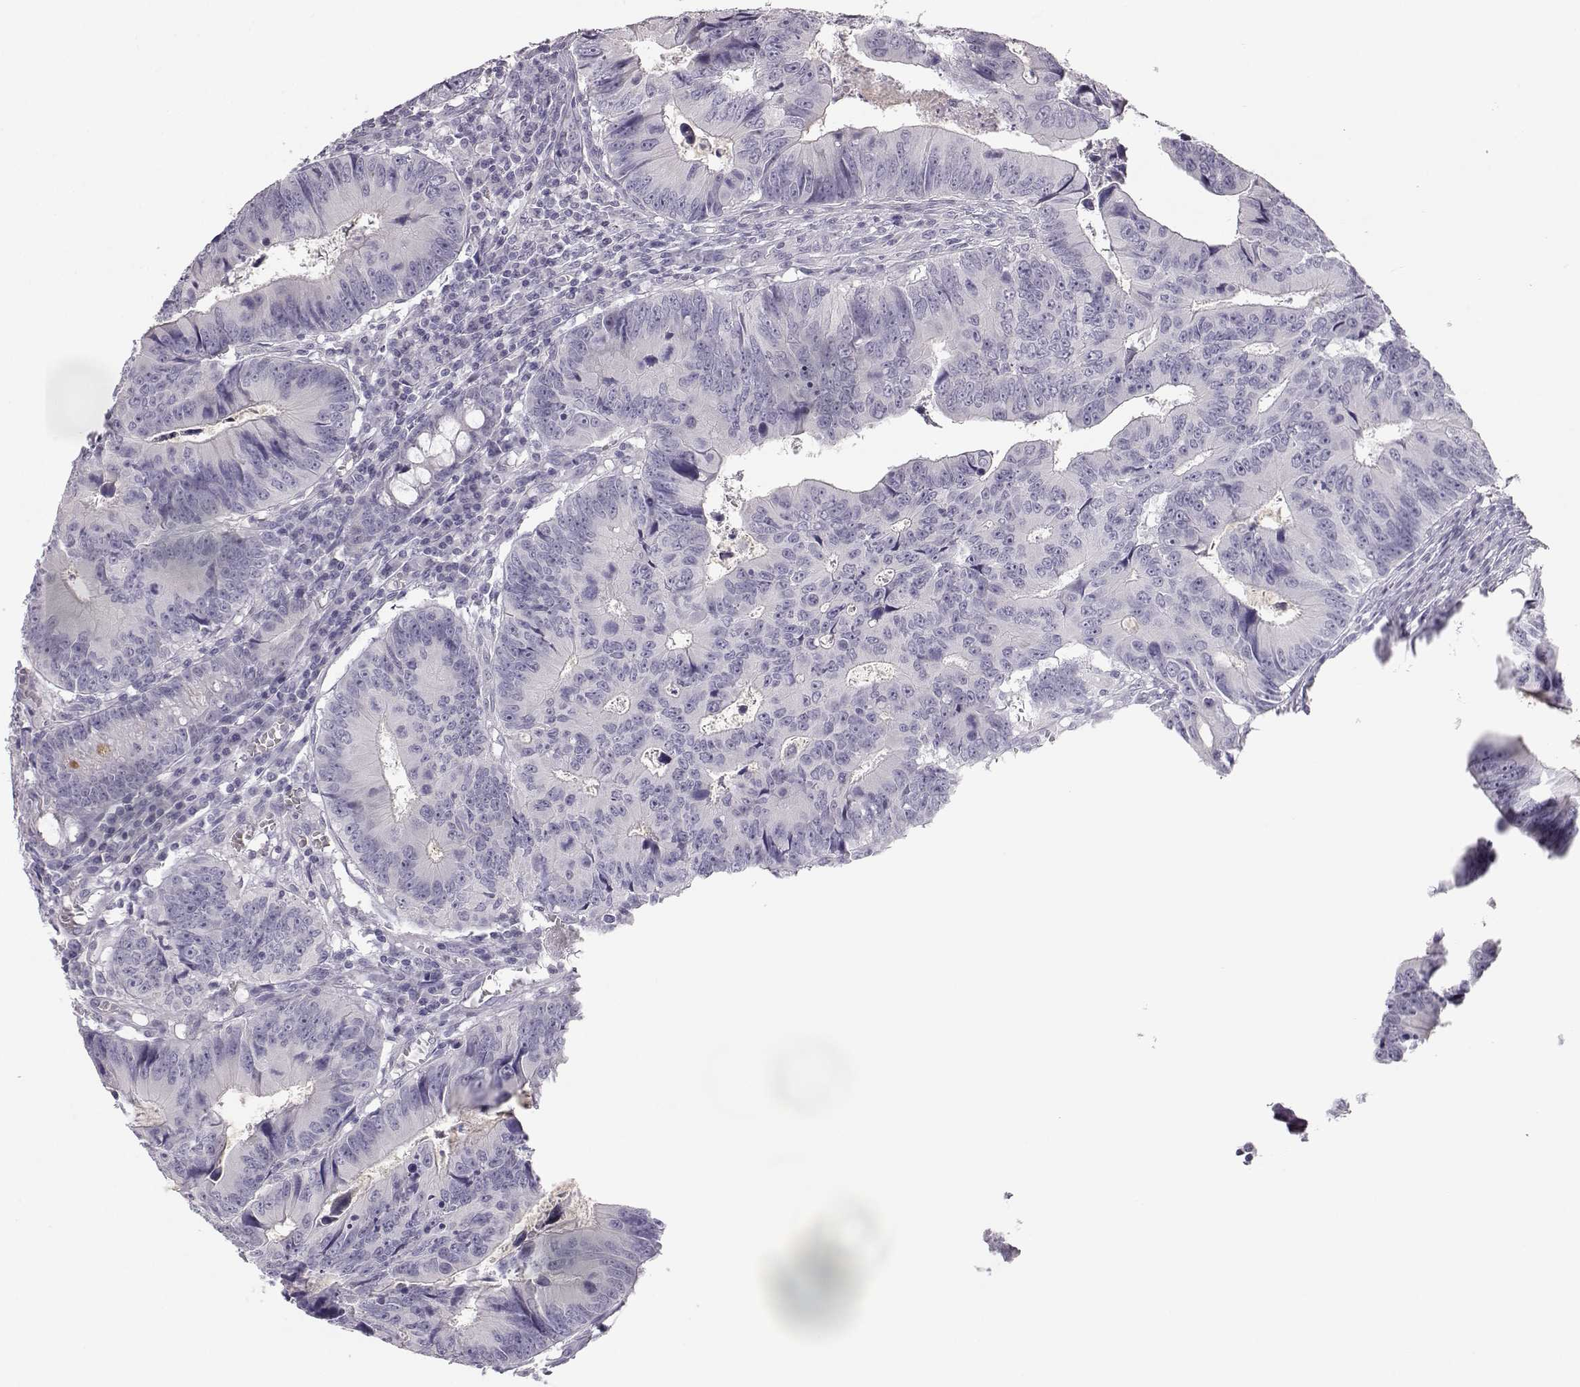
{"staining": {"intensity": "negative", "quantity": "none", "location": "none"}, "tissue": "colorectal cancer", "cell_type": "Tumor cells", "image_type": "cancer", "snomed": [{"axis": "morphology", "description": "Adenocarcinoma, NOS"}, {"axis": "topography", "description": "Colon"}], "caption": "Human adenocarcinoma (colorectal) stained for a protein using immunohistochemistry (IHC) shows no staining in tumor cells.", "gene": "MYCBPAP", "patient": {"sex": "female", "age": 87}}